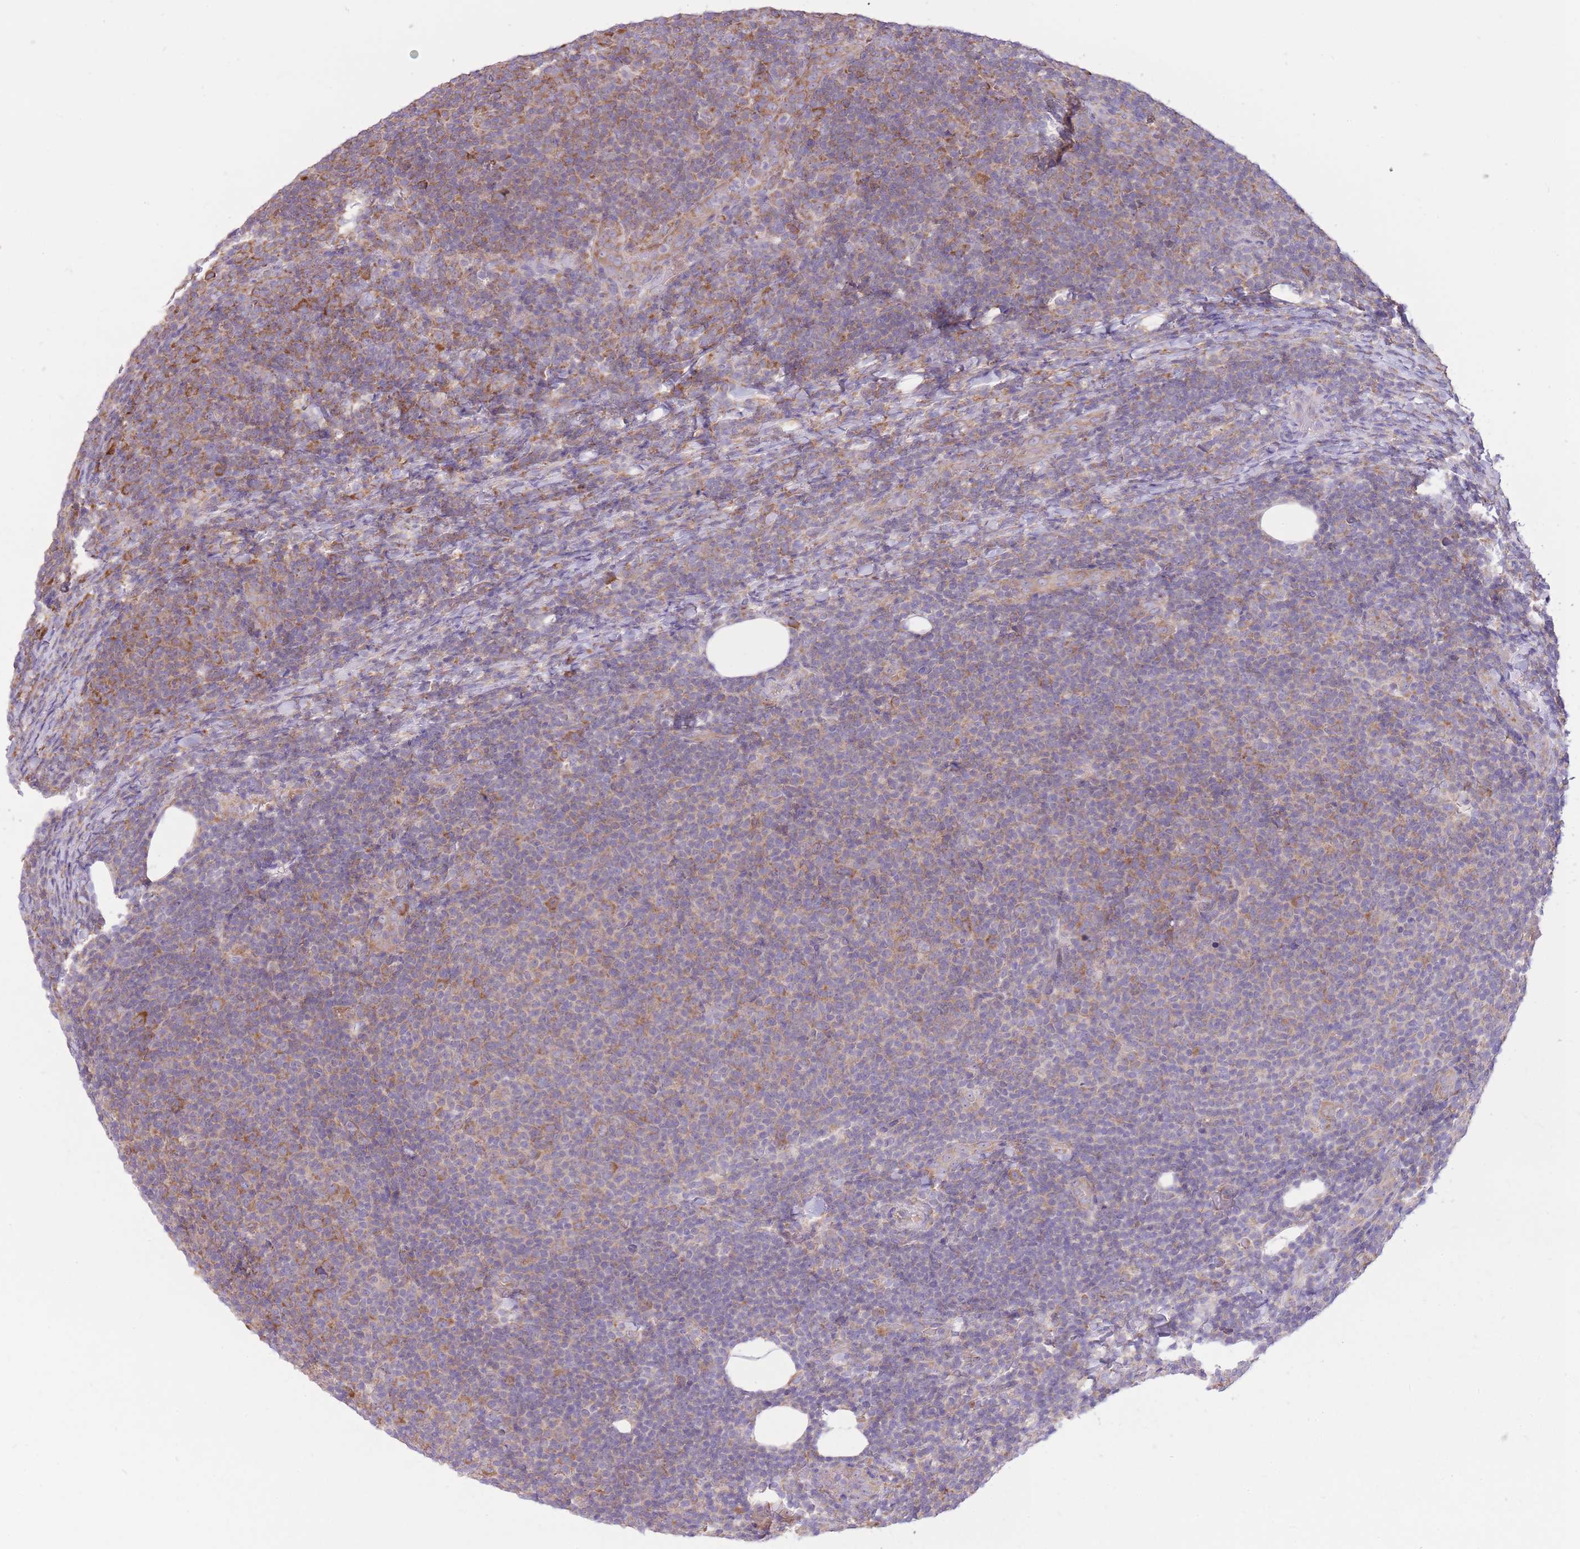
{"staining": {"intensity": "weak", "quantity": "25%-75%", "location": "cytoplasmic/membranous"}, "tissue": "lymphoma", "cell_type": "Tumor cells", "image_type": "cancer", "snomed": [{"axis": "morphology", "description": "Malignant lymphoma, non-Hodgkin's type, Low grade"}, {"axis": "topography", "description": "Lymph node"}], "caption": "Tumor cells demonstrate low levels of weak cytoplasmic/membranous staining in approximately 25%-75% of cells in lymphoma.", "gene": "ZNF501", "patient": {"sex": "male", "age": 66}}